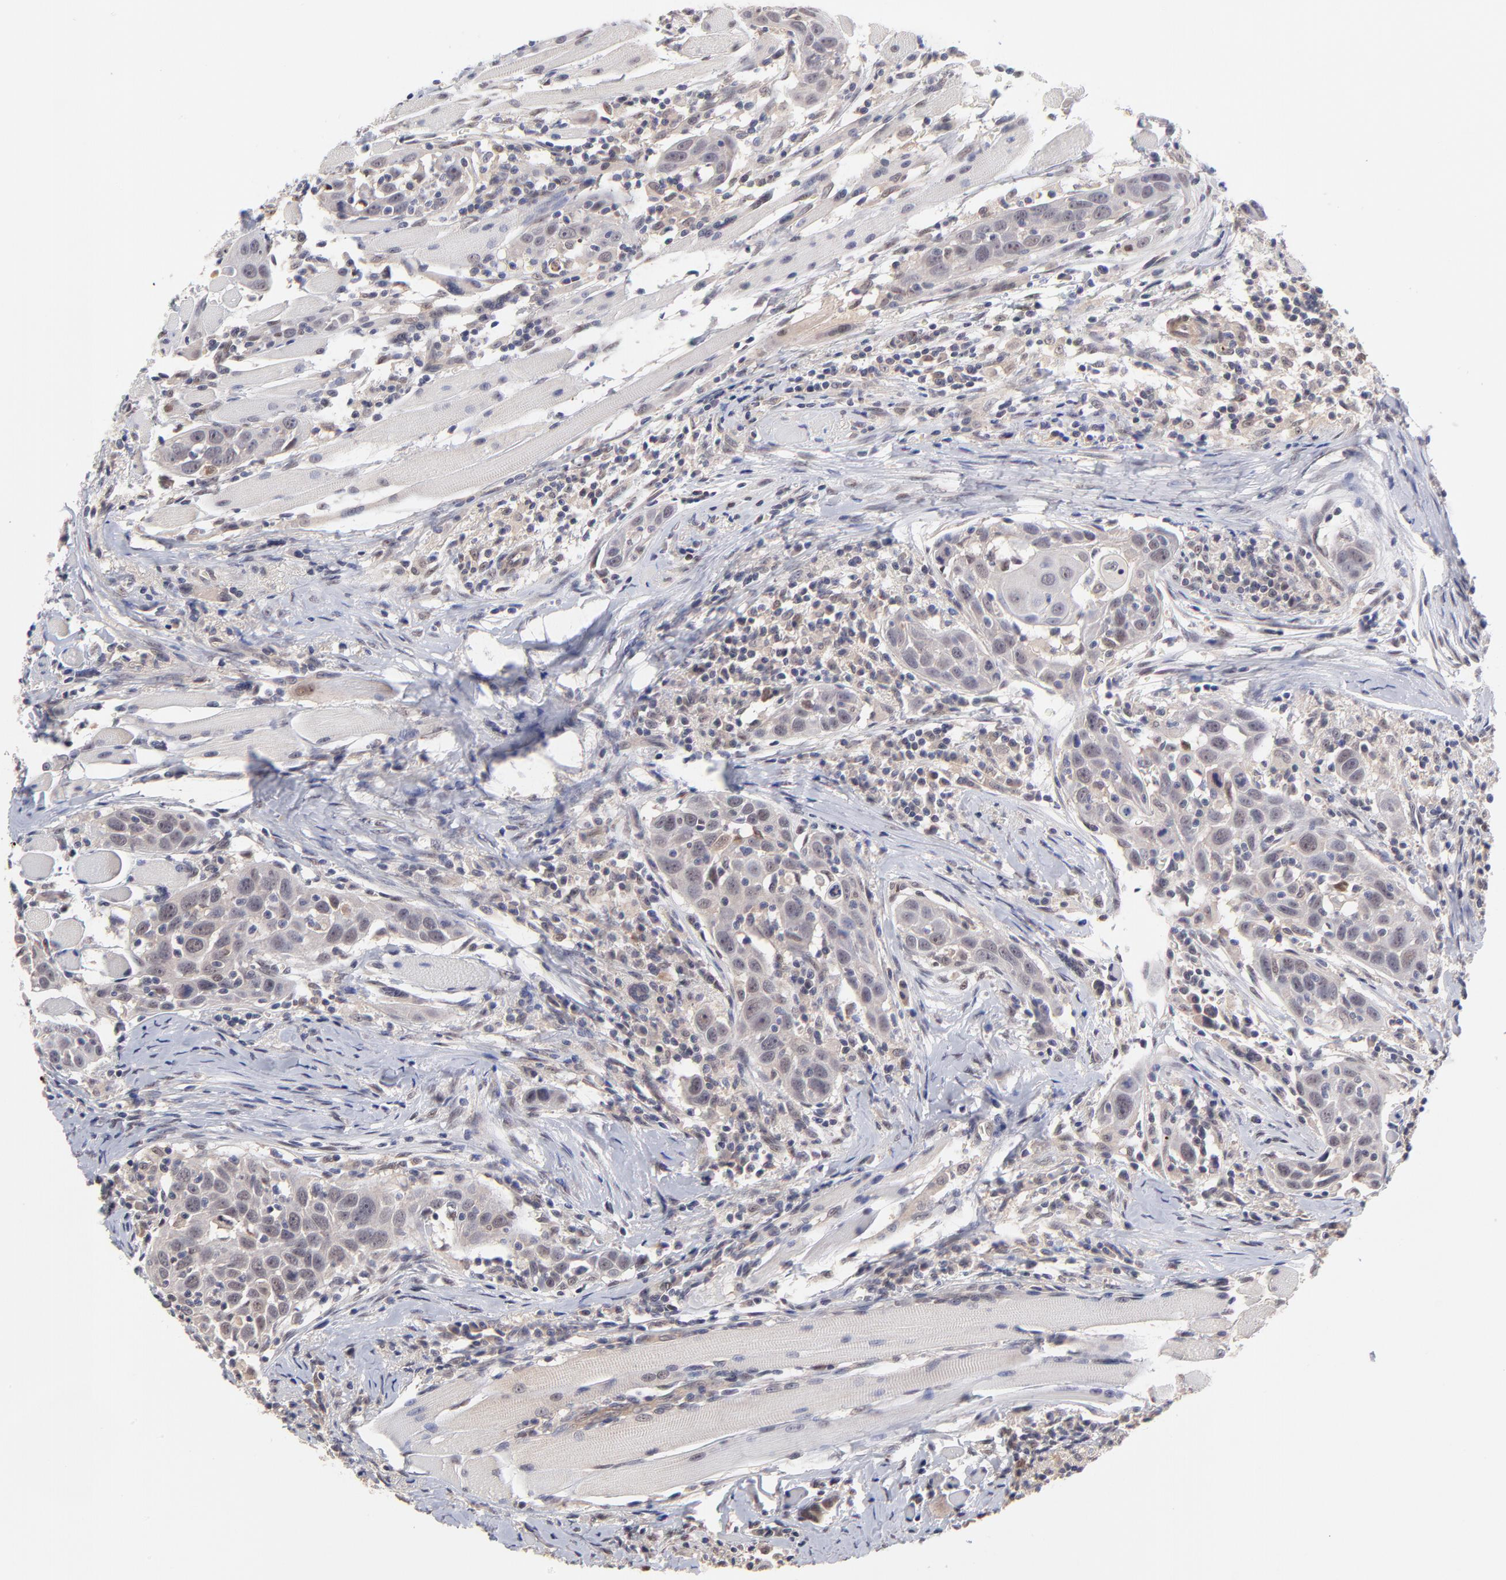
{"staining": {"intensity": "weak", "quantity": "<25%", "location": "cytoplasmic/membranous"}, "tissue": "head and neck cancer", "cell_type": "Tumor cells", "image_type": "cancer", "snomed": [{"axis": "morphology", "description": "Squamous cell carcinoma, NOS"}, {"axis": "topography", "description": "Oral tissue"}, {"axis": "topography", "description": "Head-Neck"}], "caption": "An image of human head and neck cancer (squamous cell carcinoma) is negative for staining in tumor cells. (DAB immunohistochemistry (IHC) visualized using brightfield microscopy, high magnification).", "gene": "UBE2E3", "patient": {"sex": "female", "age": 50}}